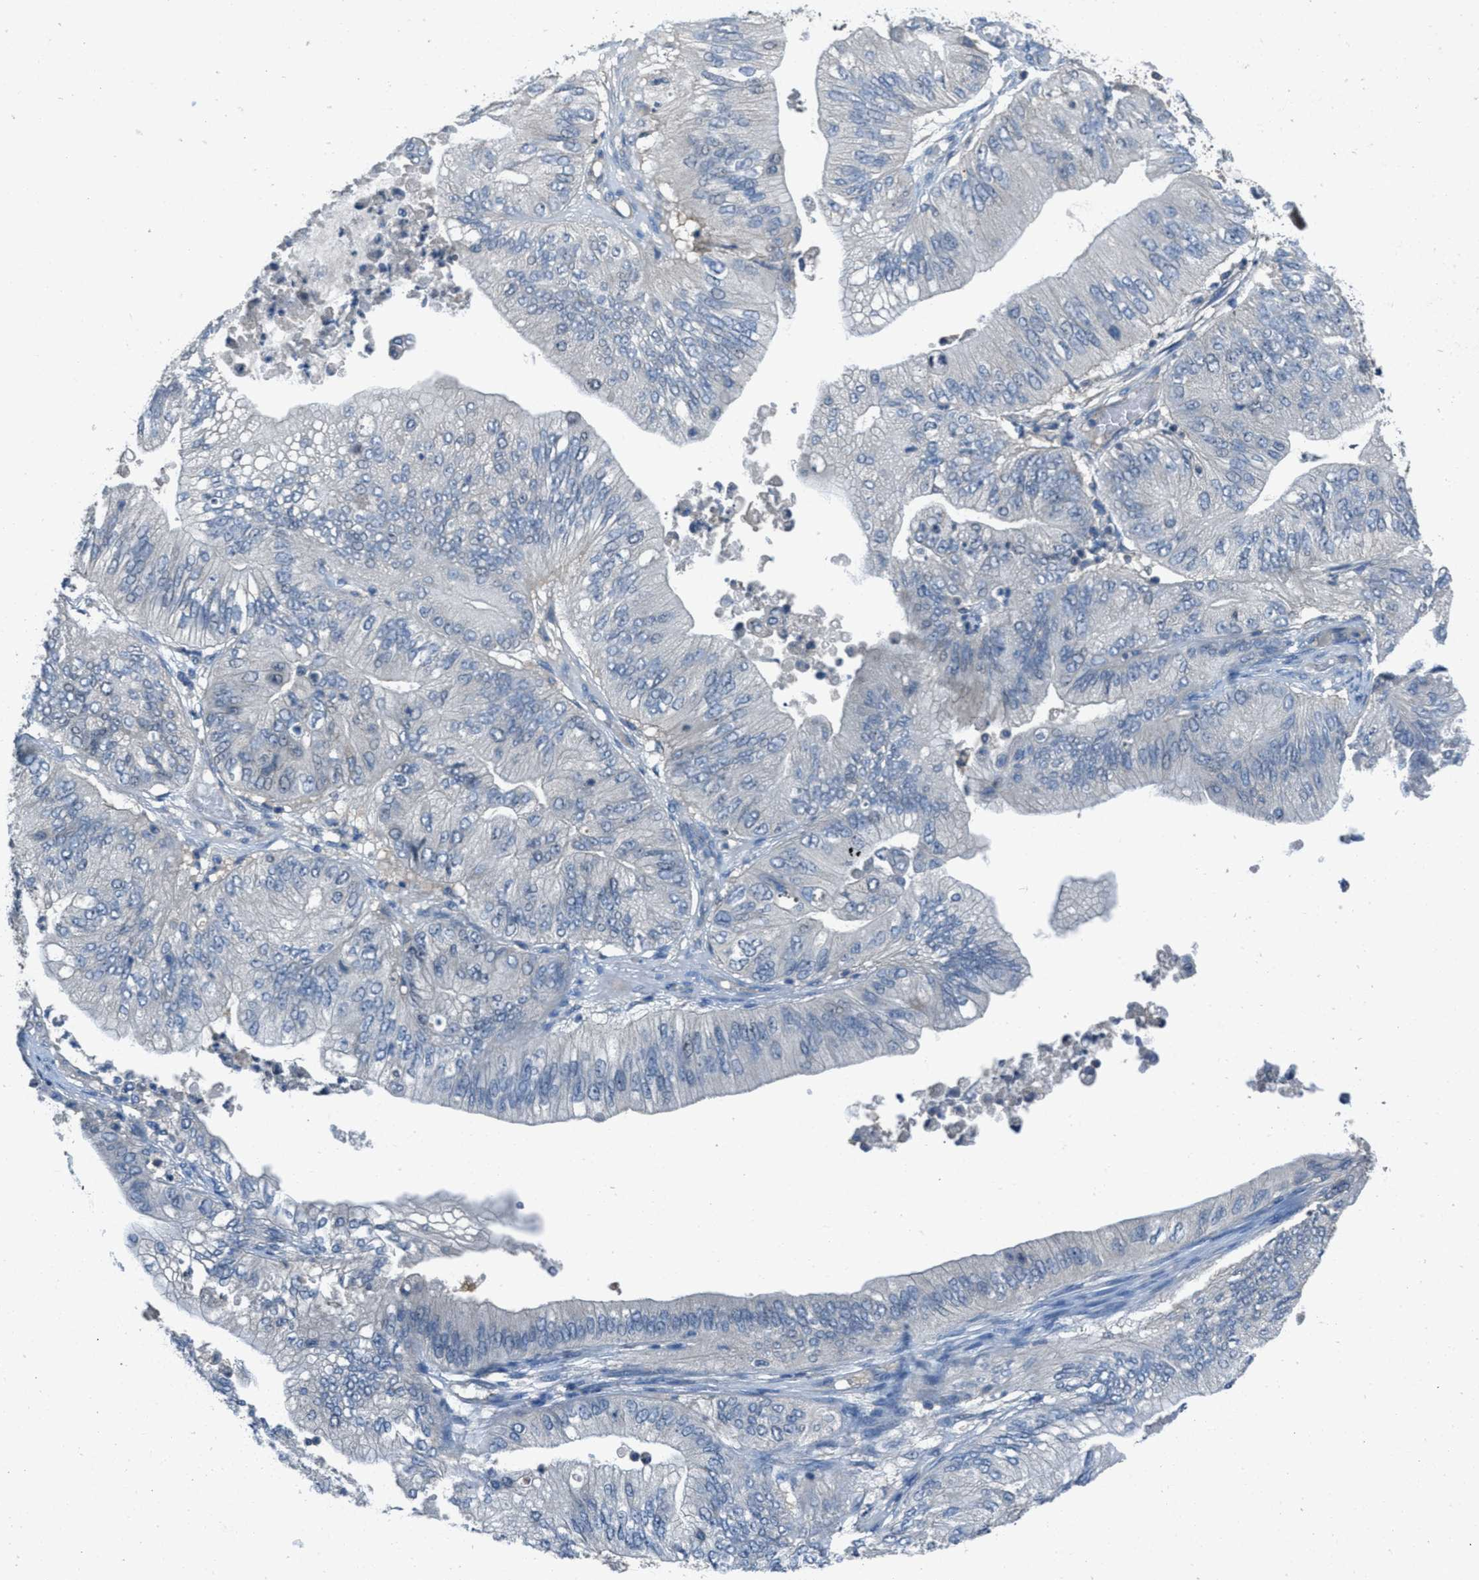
{"staining": {"intensity": "negative", "quantity": "none", "location": "none"}, "tissue": "ovarian cancer", "cell_type": "Tumor cells", "image_type": "cancer", "snomed": [{"axis": "morphology", "description": "Cystadenocarcinoma, mucinous, NOS"}, {"axis": "topography", "description": "Ovary"}], "caption": "A high-resolution photomicrograph shows immunohistochemistry (IHC) staining of ovarian cancer (mucinous cystadenocarcinoma), which reveals no significant staining in tumor cells.", "gene": "MIS18A", "patient": {"sex": "female", "age": 61}}